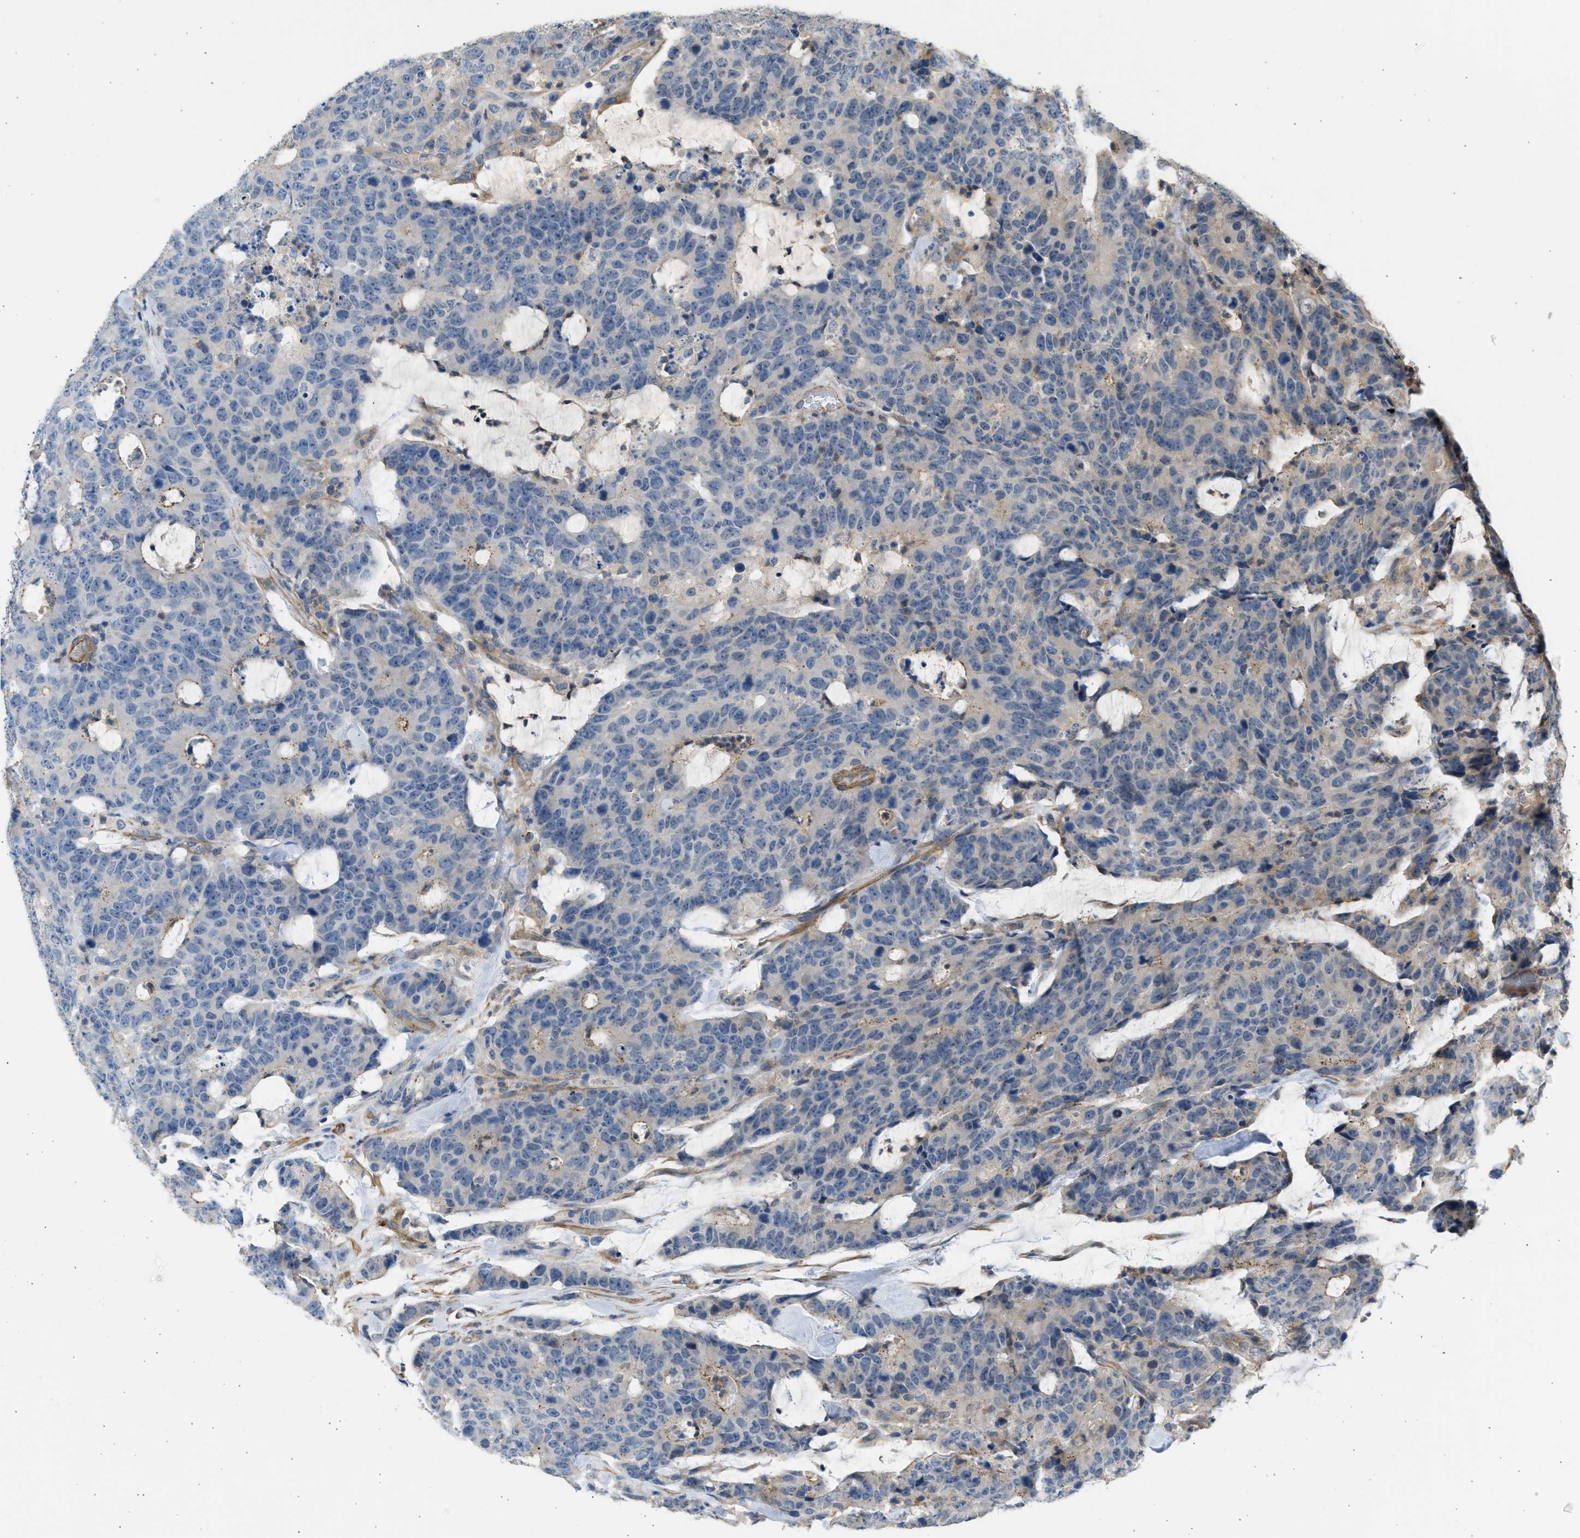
{"staining": {"intensity": "negative", "quantity": "none", "location": "none"}, "tissue": "colorectal cancer", "cell_type": "Tumor cells", "image_type": "cancer", "snomed": [{"axis": "morphology", "description": "Adenocarcinoma, NOS"}, {"axis": "topography", "description": "Colon"}], "caption": "DAB immunohistochemical staining of colorectal adenocarcinoma exhibits no significant staining in tumor cells.", "gene": "PCNX3", "patient": {"sex": "female", "age": 86}}